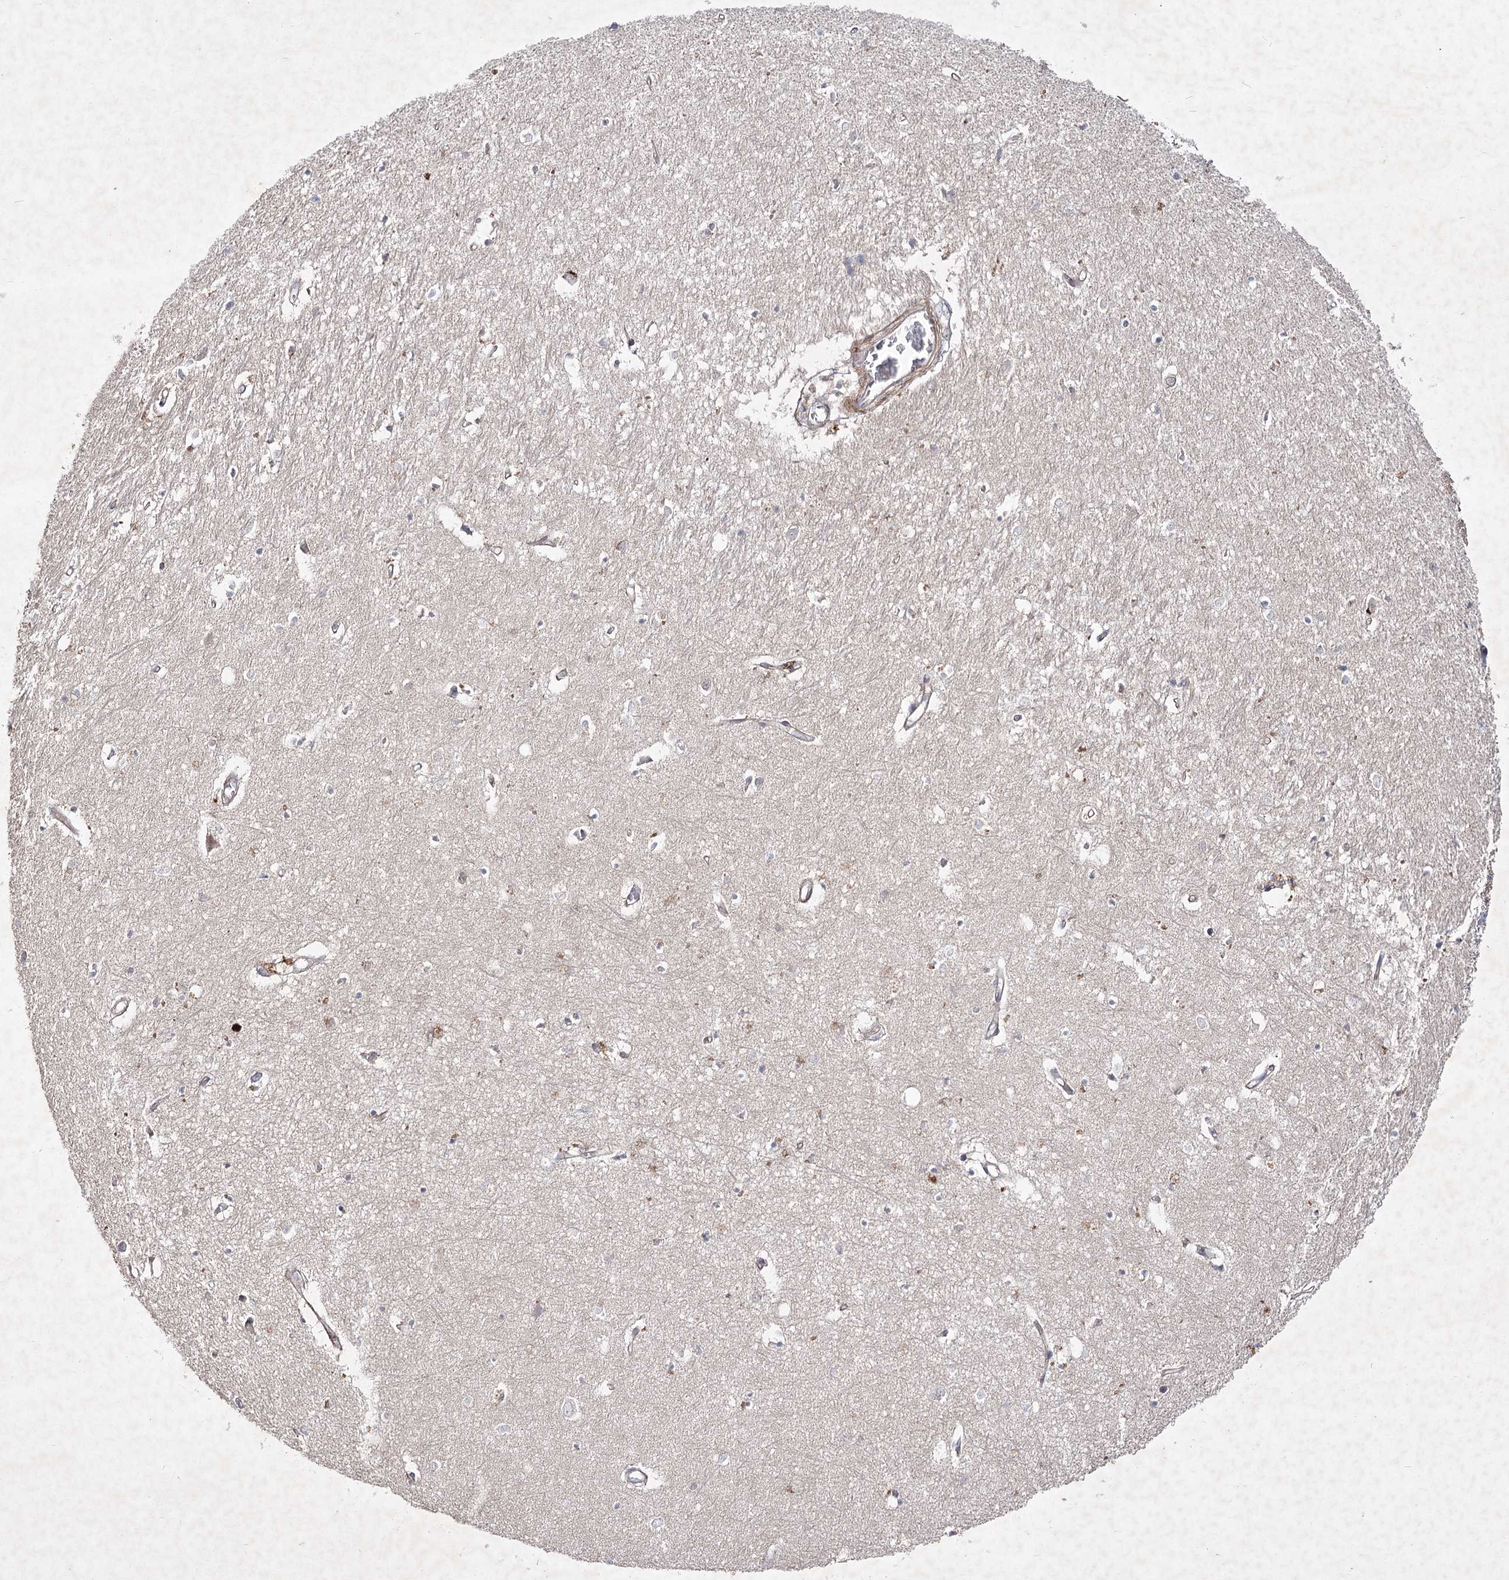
{"staining": {"intensity": "negative", "quantity": "none", "location": "none"}, "tissue": "hippocampus", "cell_type": "Glial cells", "image_type": "normal", "snomed": [{"axis": "morphology", "description": "Normal tissue, NOS"}, {"axis": "topography", "description": "Hippocampus"}], "caption": "This image is of unremarkable hippocampus stained with IHC to label a protein in brown with the nuclei are counter-stained blue. There is no positivity in glial cells.", "gene": "CIB2", "patient": {"sex": "female", "age": 64}}